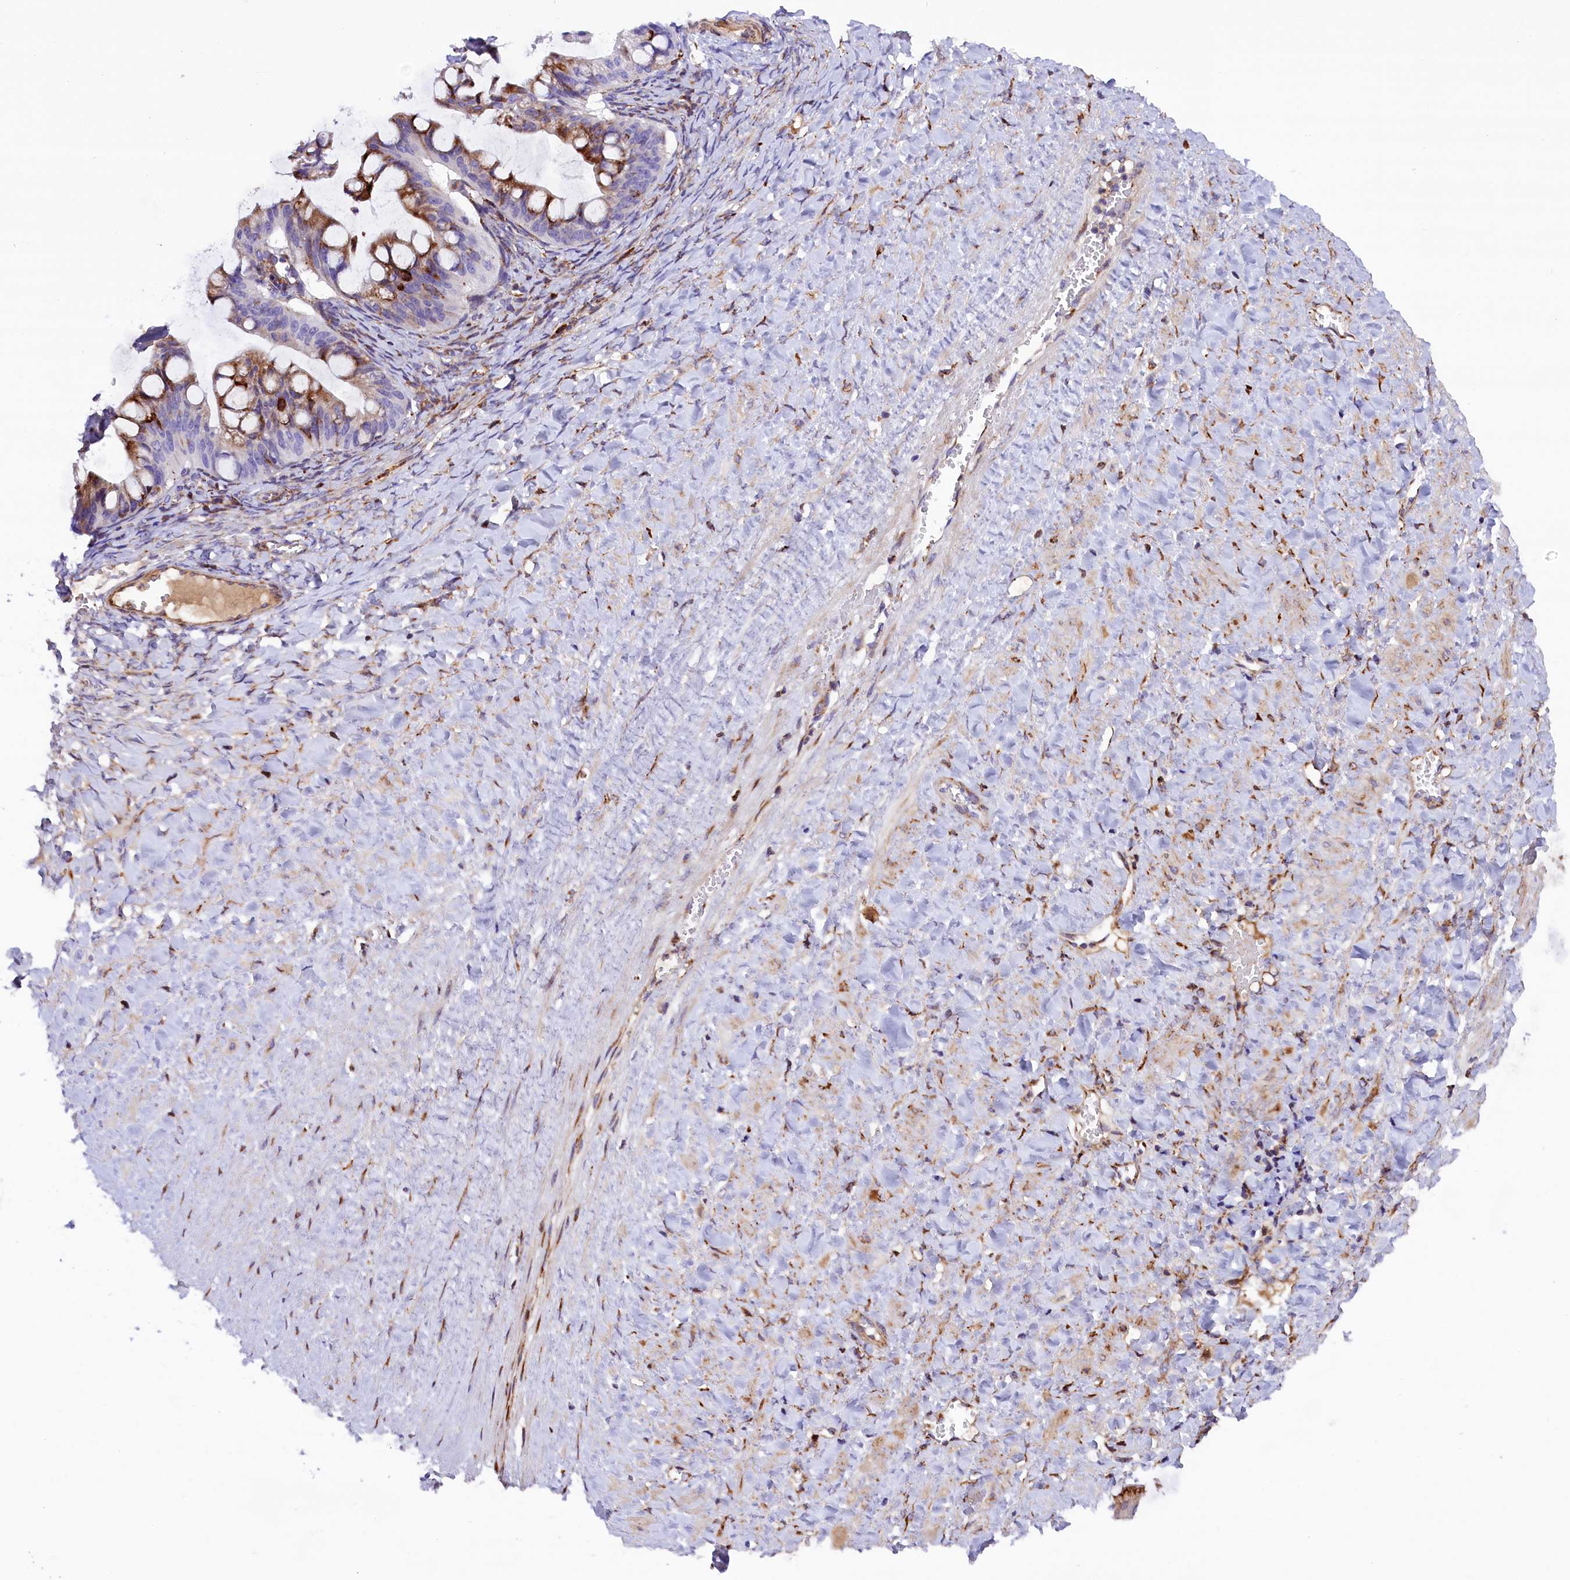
{"staining": {"intensity": "moderate", "quantity": "<25%", "location": "cytoplasmic/membranous"}, "tissue": "ovarian cancer", "cell_type": "Tumor cells", "image_type": "cancer", "snomed": [{"axis": "morphology", "description": "Cystadenocarcinoma, mucinous, NOS"}, {"axis": "topography", "description": "Ovary"}], "caption": "This histopathology image exhibits ovarian mucinous cystadenocarcinoma stained with IHC to label a protein in brown. The cytoplasmic/membranous of tumor cells show moderate positivity for the protein. Nuclei are counter-stained blue.", "gene": "CMTR2", "patient": {"sex": "female", "age": 73}}